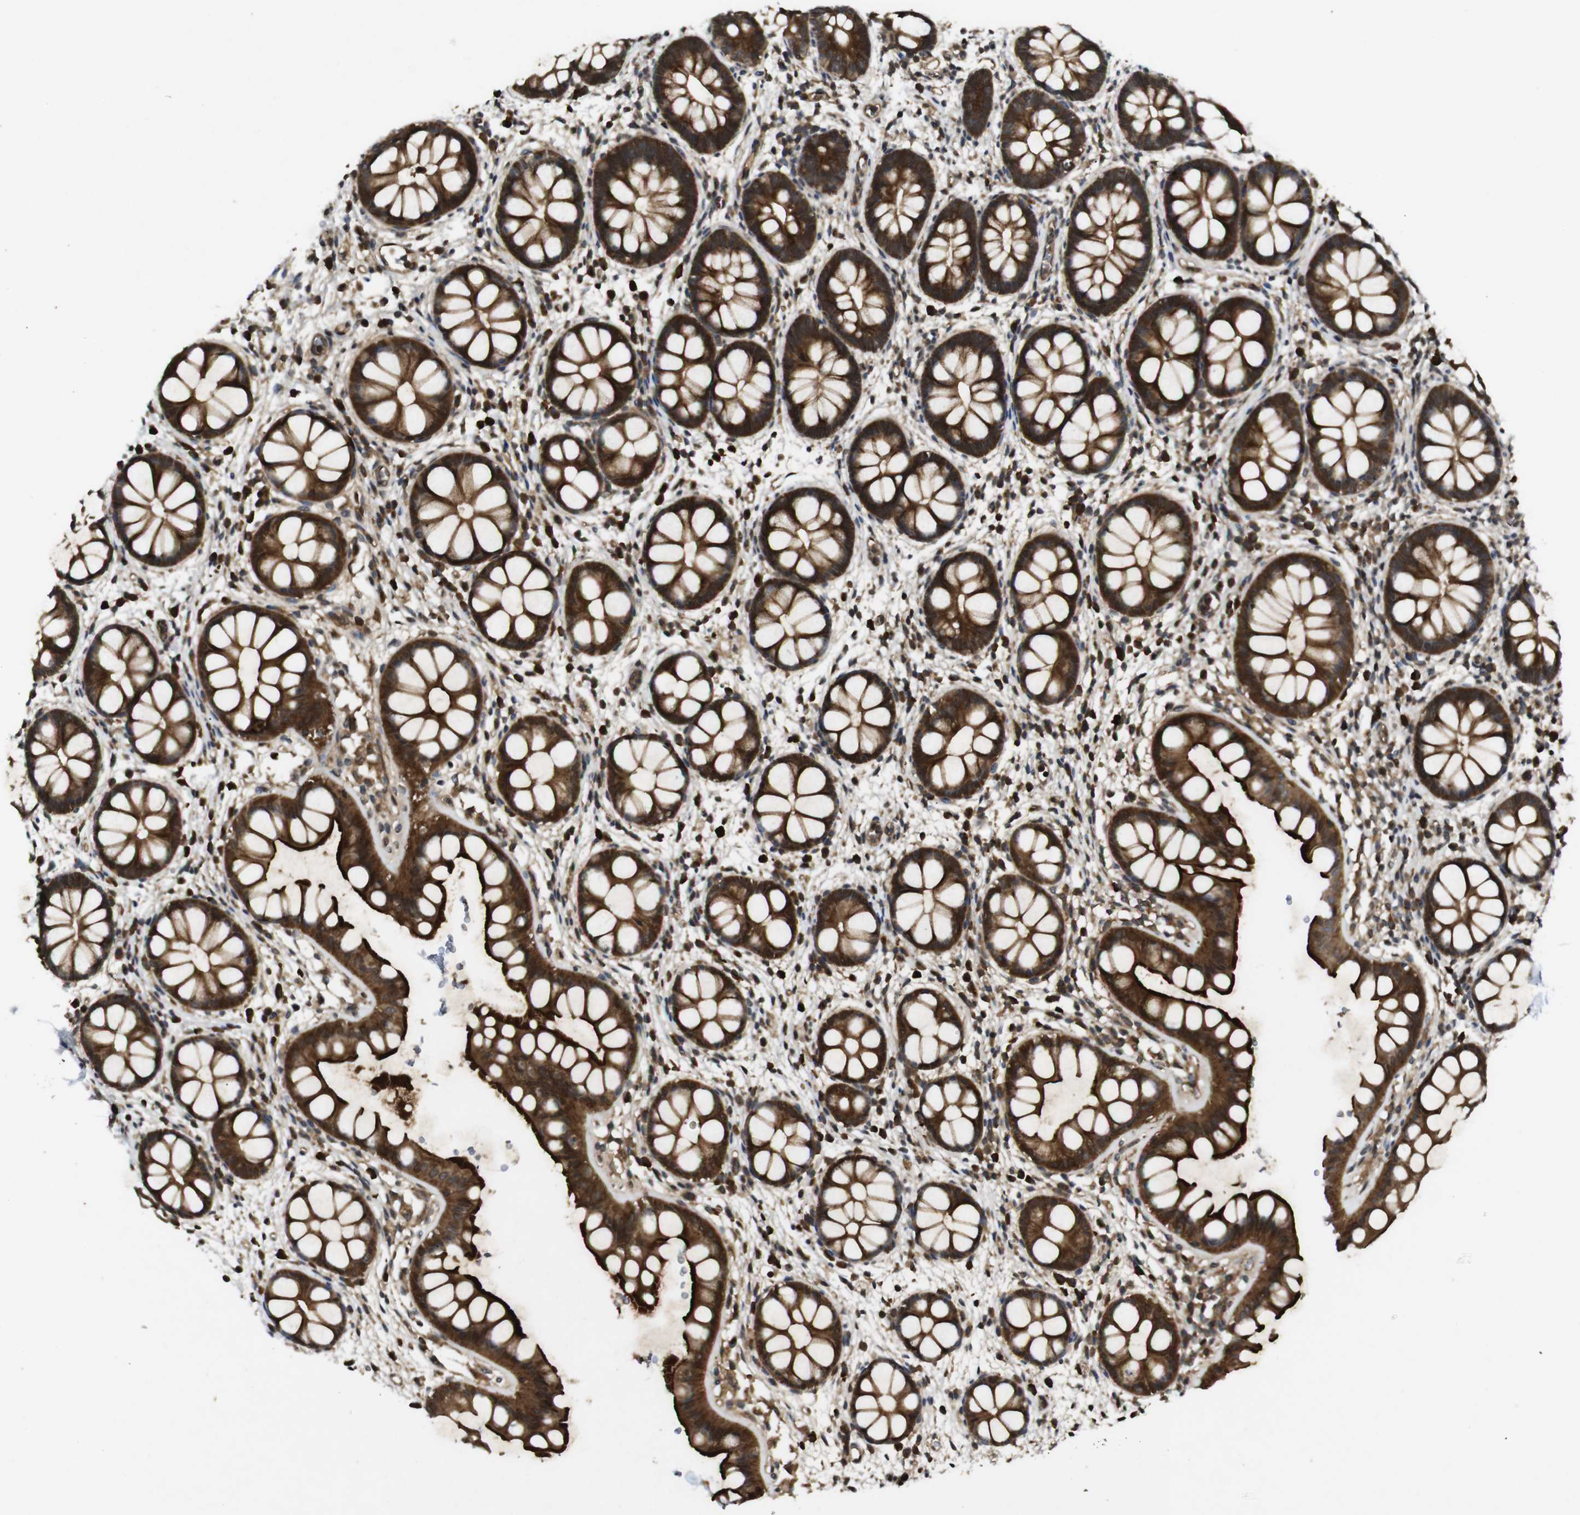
{"staining": {"intensity": "strong", "quantity": ">75%", "location": "cytoplasmic/membranous"}, "tissue": "rectum", "cell_type": "Glandular cells", "image_type": "normal", "snomed": [{"axis": "morphology", "description": "Normal tissue, NOS"}, {"axis": "topography", "description": "Rectum"}], "caption": "Approximately >75% of glandular cells in normal rectum demonstrate strong cytoplasmic/membranous protein staining as visualized by brown immunohistochemical staining.", "gene": "RIPK1", "patient": {"sex": "female", "age": 24}}